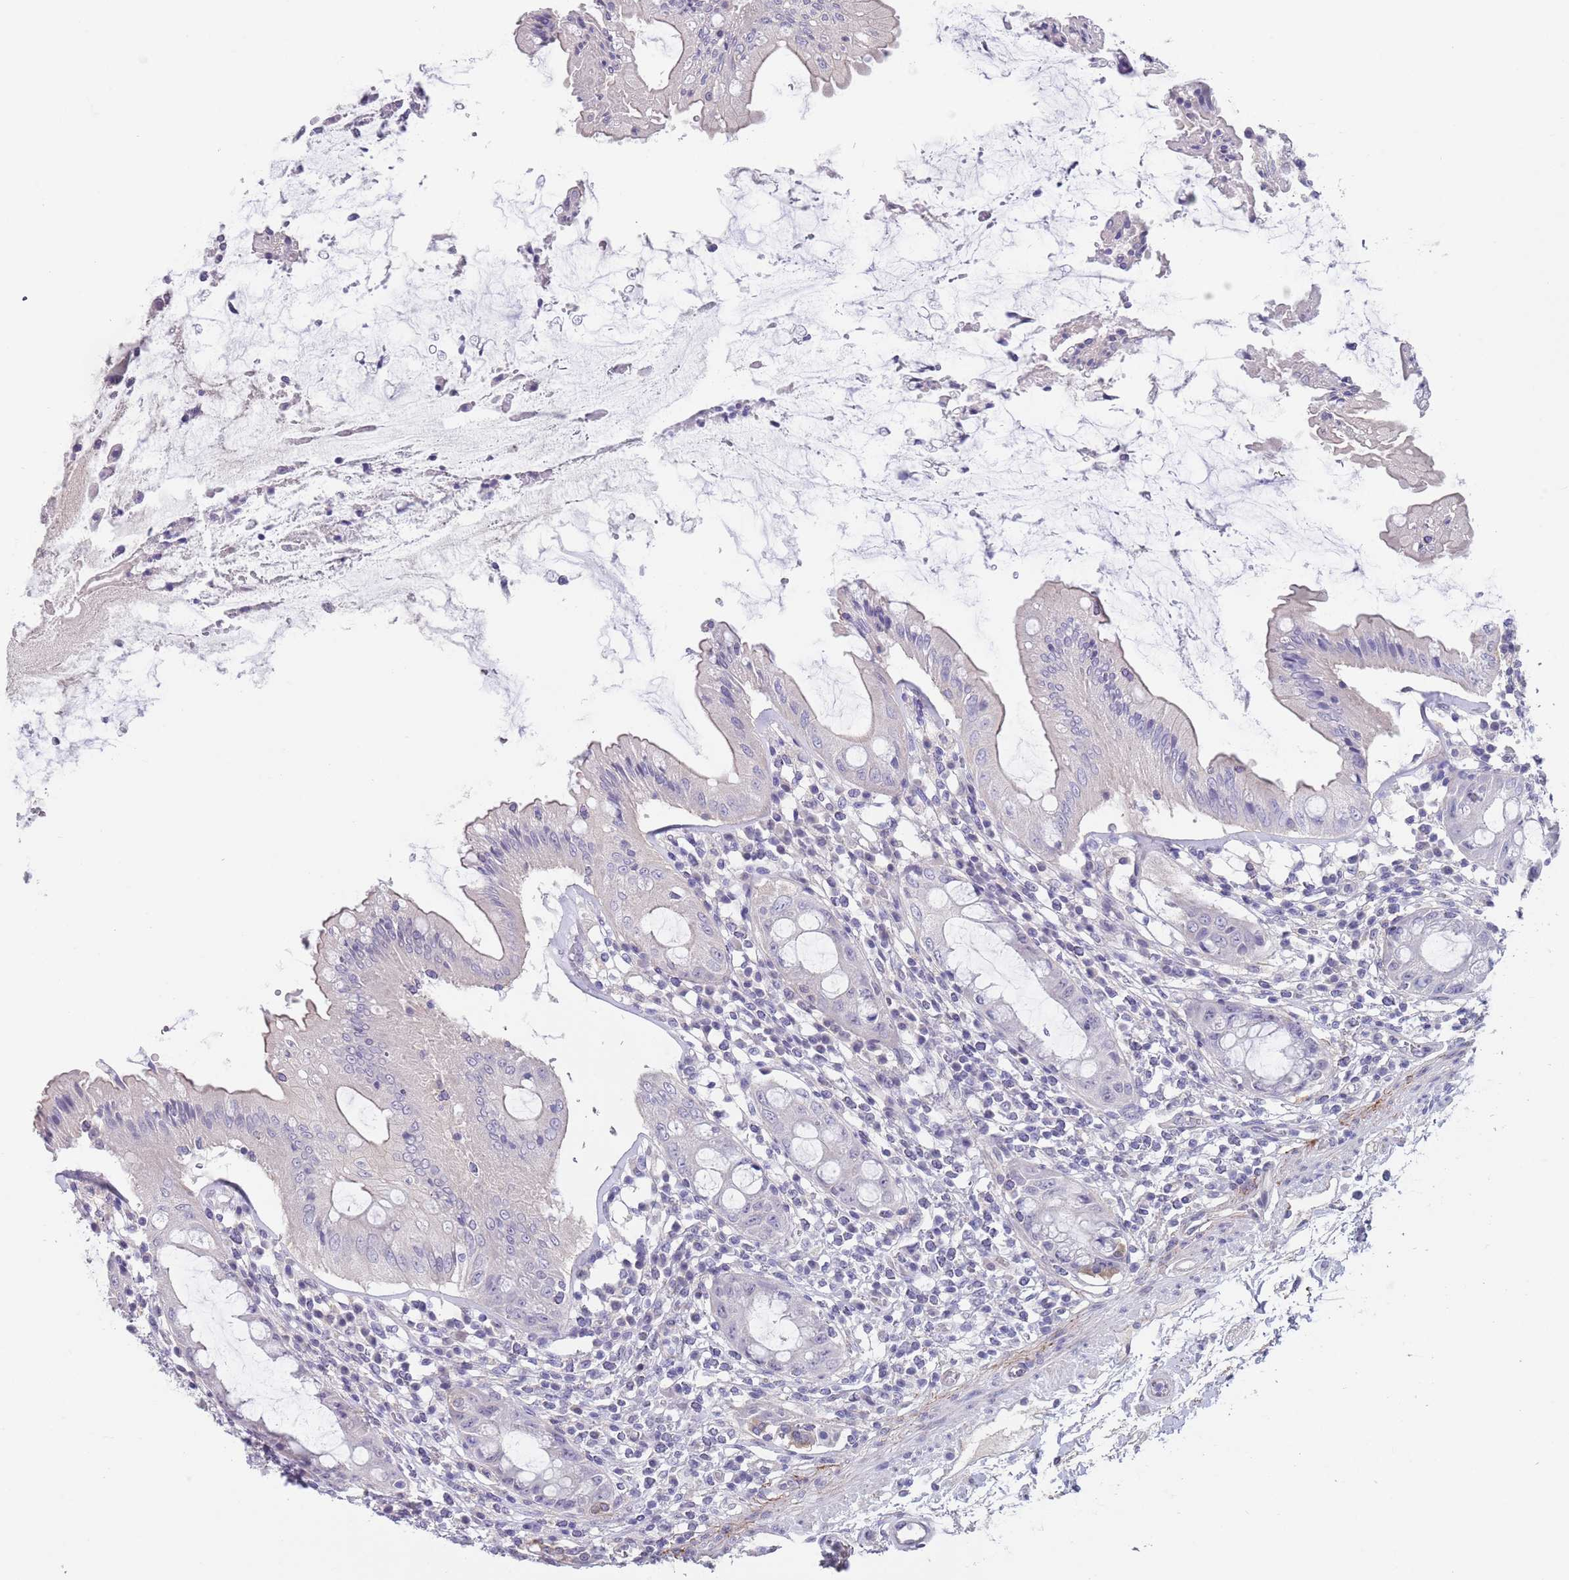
{"staining": {"intensity": "negative", "quantity": "none", "location": "none"}, "tissue": "rectum", "cell_type": "Glandular cells", "image_type": "normal", "snomed": [{"axis": "morphology", "description": "Normal tissue, NOS"}, {"axis": "topography", "description": "Rectum"}], "caption": "Glandular cells show no significant protein positivity in unremarkable rectum. (Brightfield microscopy of DAB (3,3'-diaminobenzidine) IHC at high magnification).", "gene": "RNF169", "patient": {"sex": "female", "age": 57}}